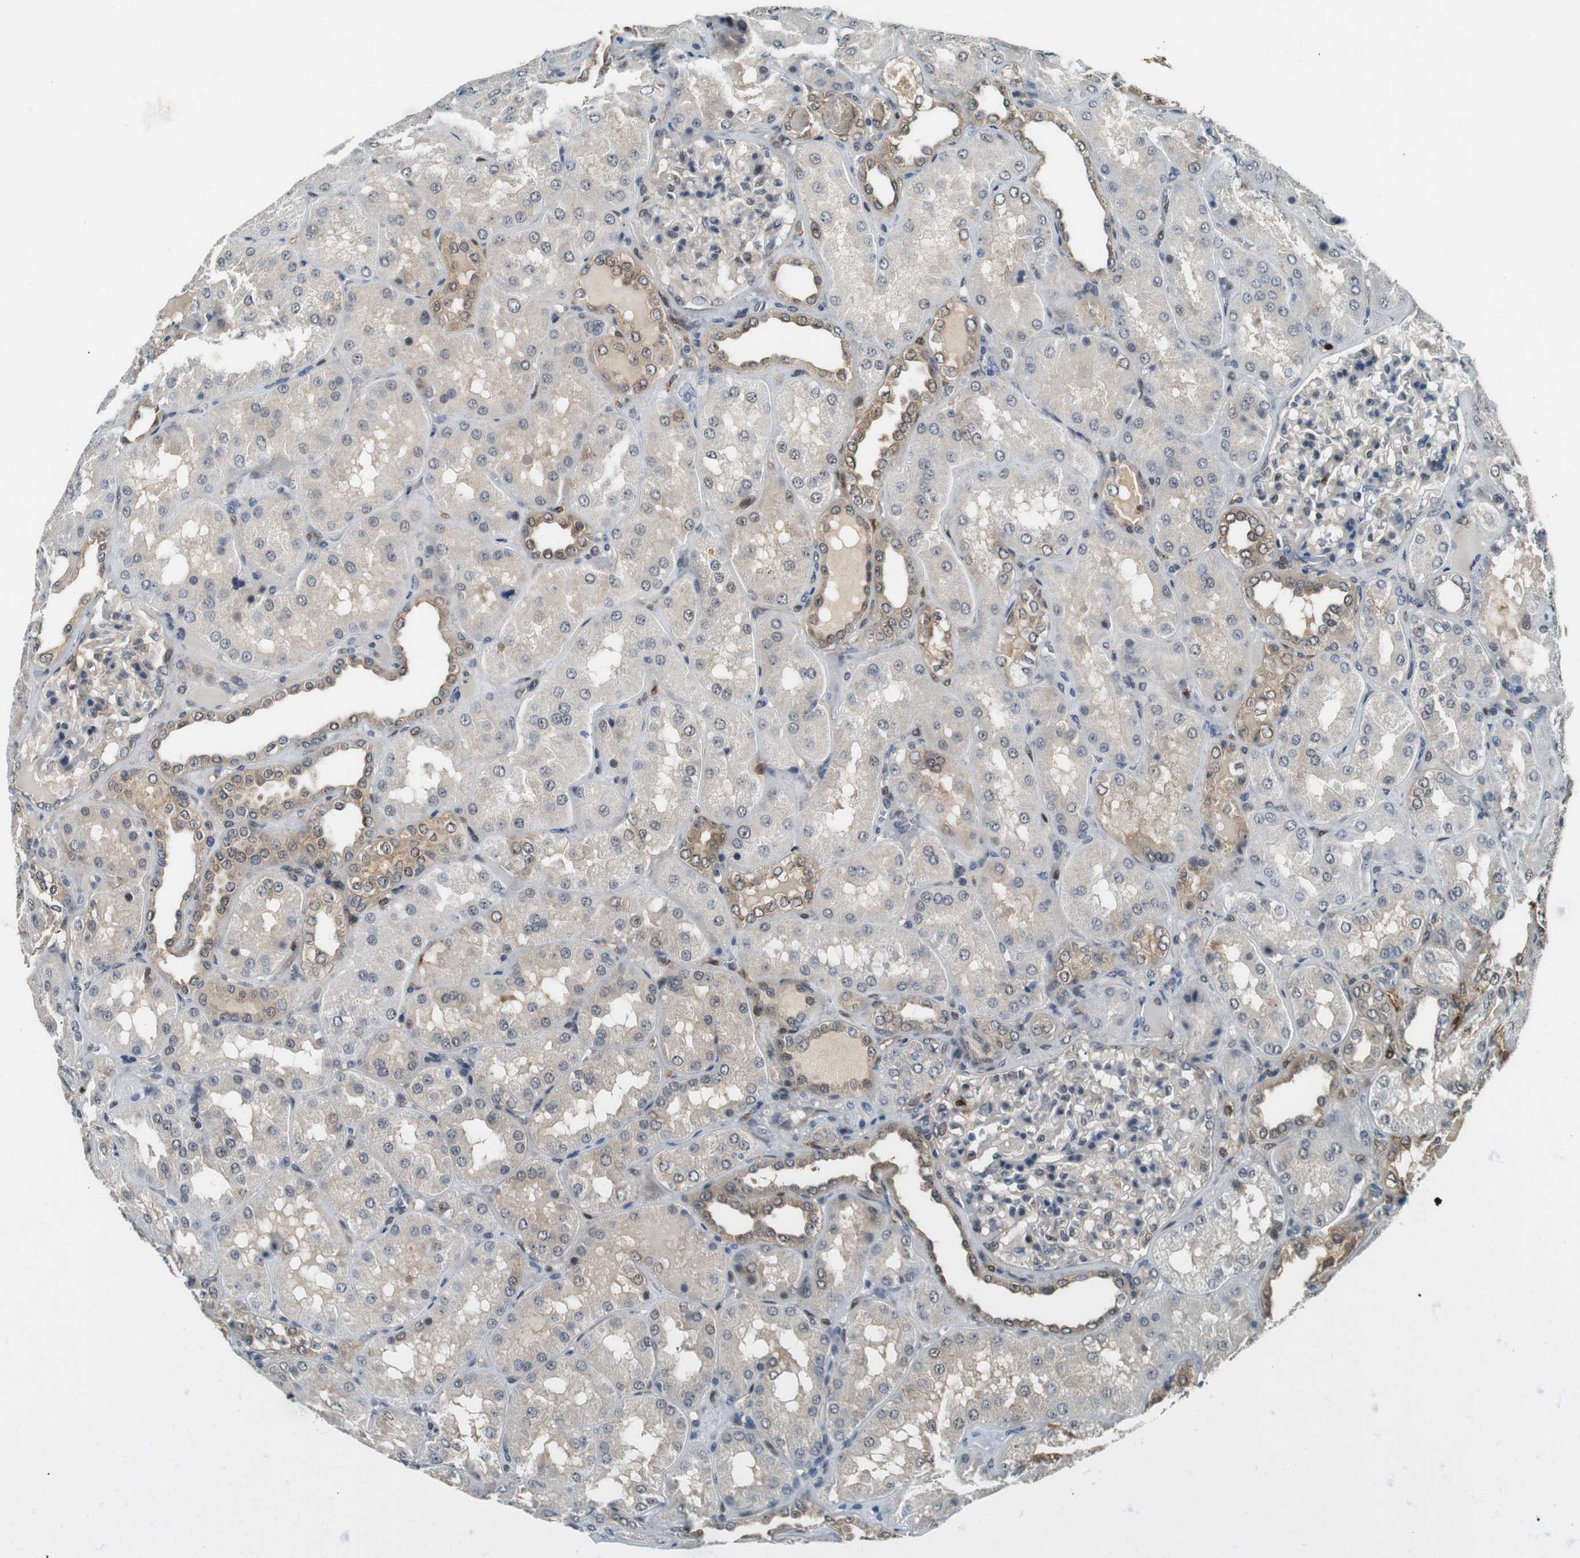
{"staining": {"intensity": "weak", "quantity": "25%-75%", "location": "cytoplasmic/membranous,nuclear"}, "tissue": "kidney", "cell_type": "Cells in glomeruli", "image_type": "normal", "snomed": [{"axis": "morphology", "description": "Normal tissue, NOS"}, {"axis": "topography", "description": "Kidney"}], "caption": "IHC image of unremarkable kidney stained for a protein (brown), which displays low levels of weak cytoplasmic/membranous,nuclear positivity in about 25%-75% of cells in glomeruli.", "gene": "LXN", "patient": {"sex": "female", "age": 56}}